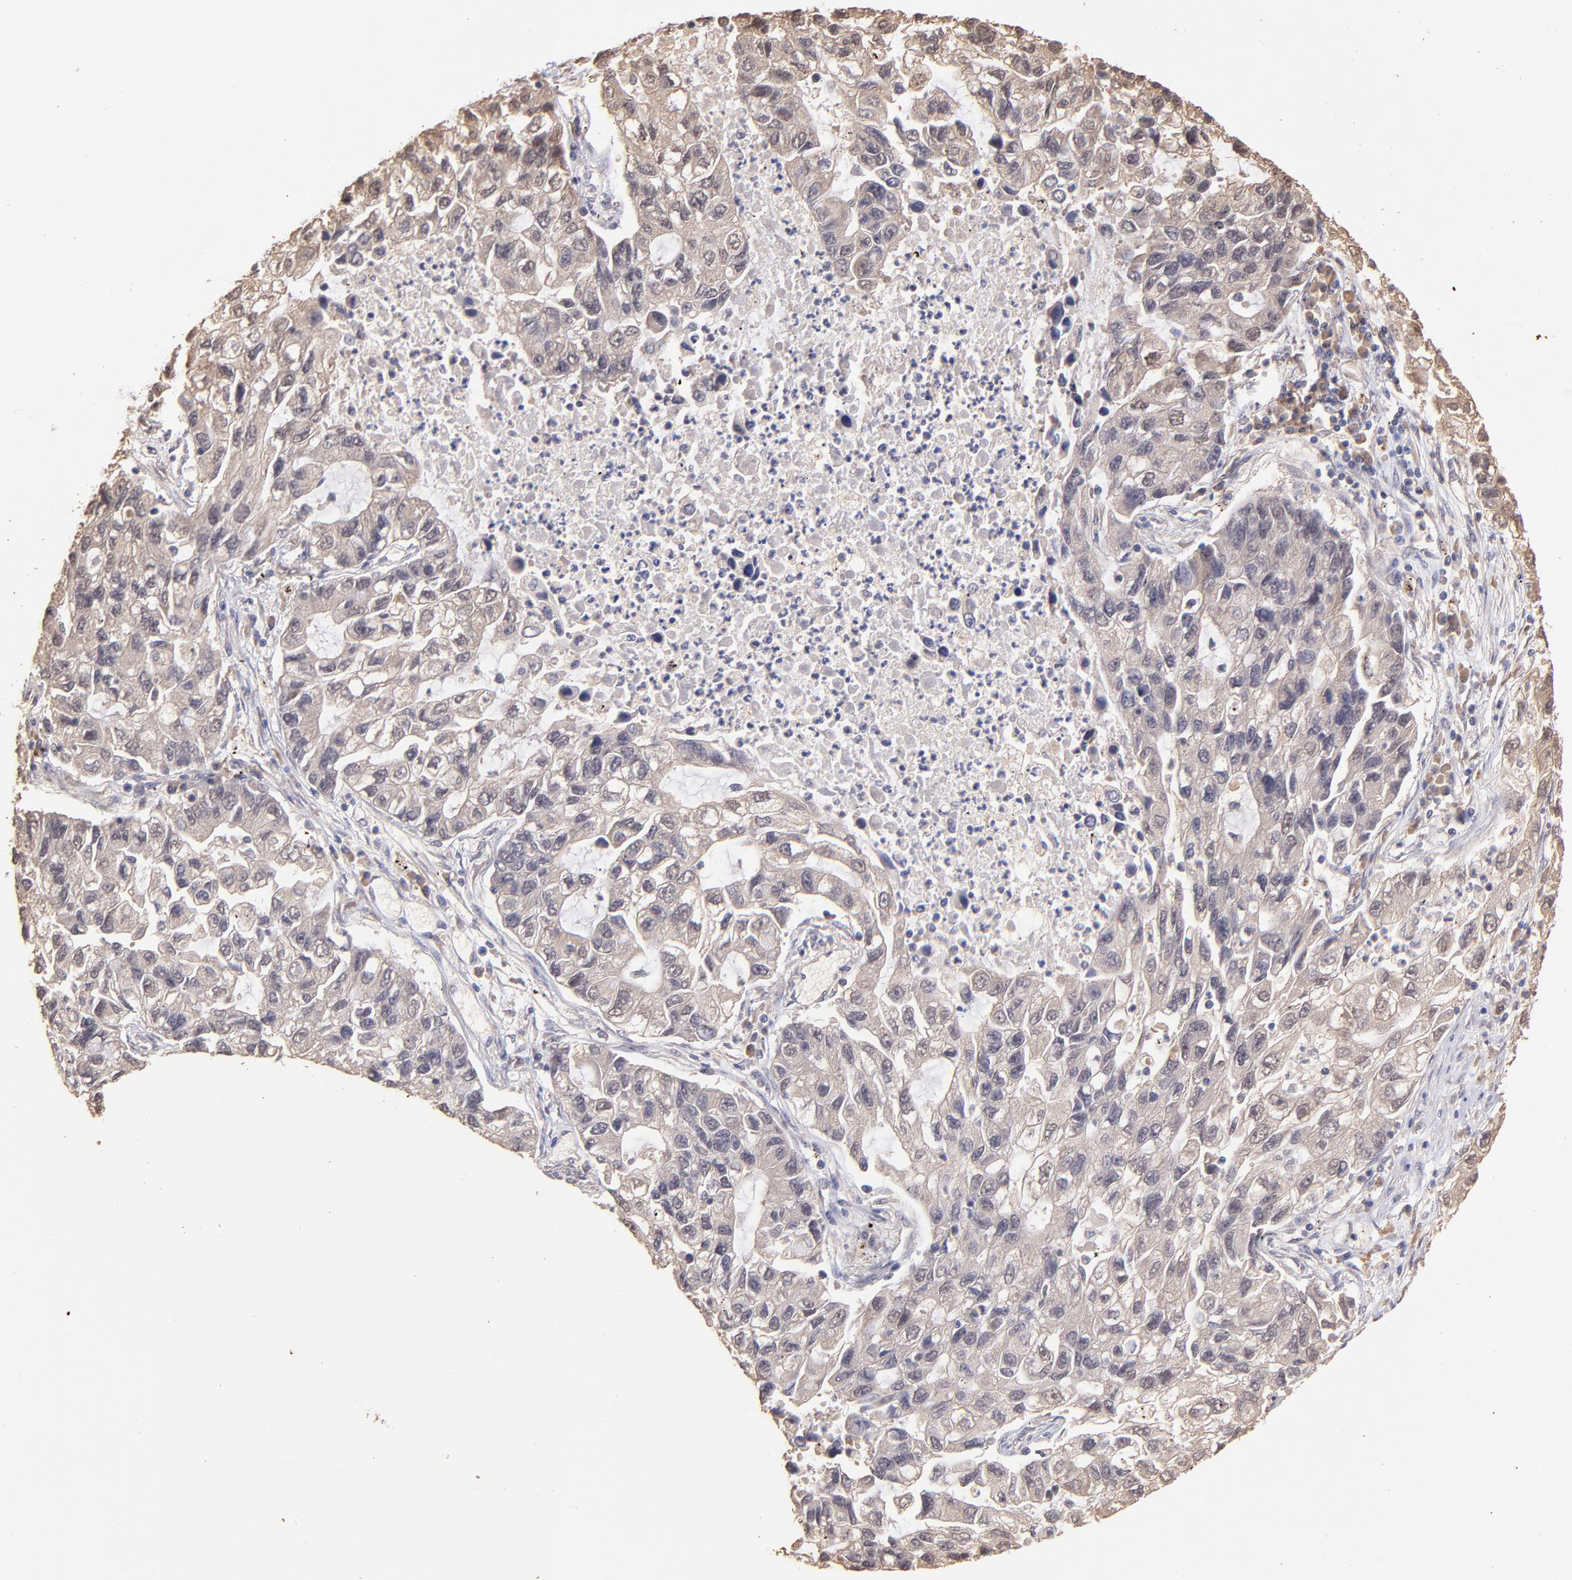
{"staining": {"intensity": "weak", "quantity": ">75%", "location": "cytoplasmic/membranous"}, "tissue": "lung cancer", "cell_type": "Tumor cells", "image_type": "cancer", "snomed": [{"axis": "morphology", "description": "Adenocarcinoma, NOS"}, {"axis": "topography", "description": "Lung"}], "caption": "This is an image of IHC staining of lung adenocarcinoma, which shows weak positivity in the cytoplasmic/membranous of tumor cells.", "gene": "RNASEL", "patient": {"sex": "female", "age": 51}}